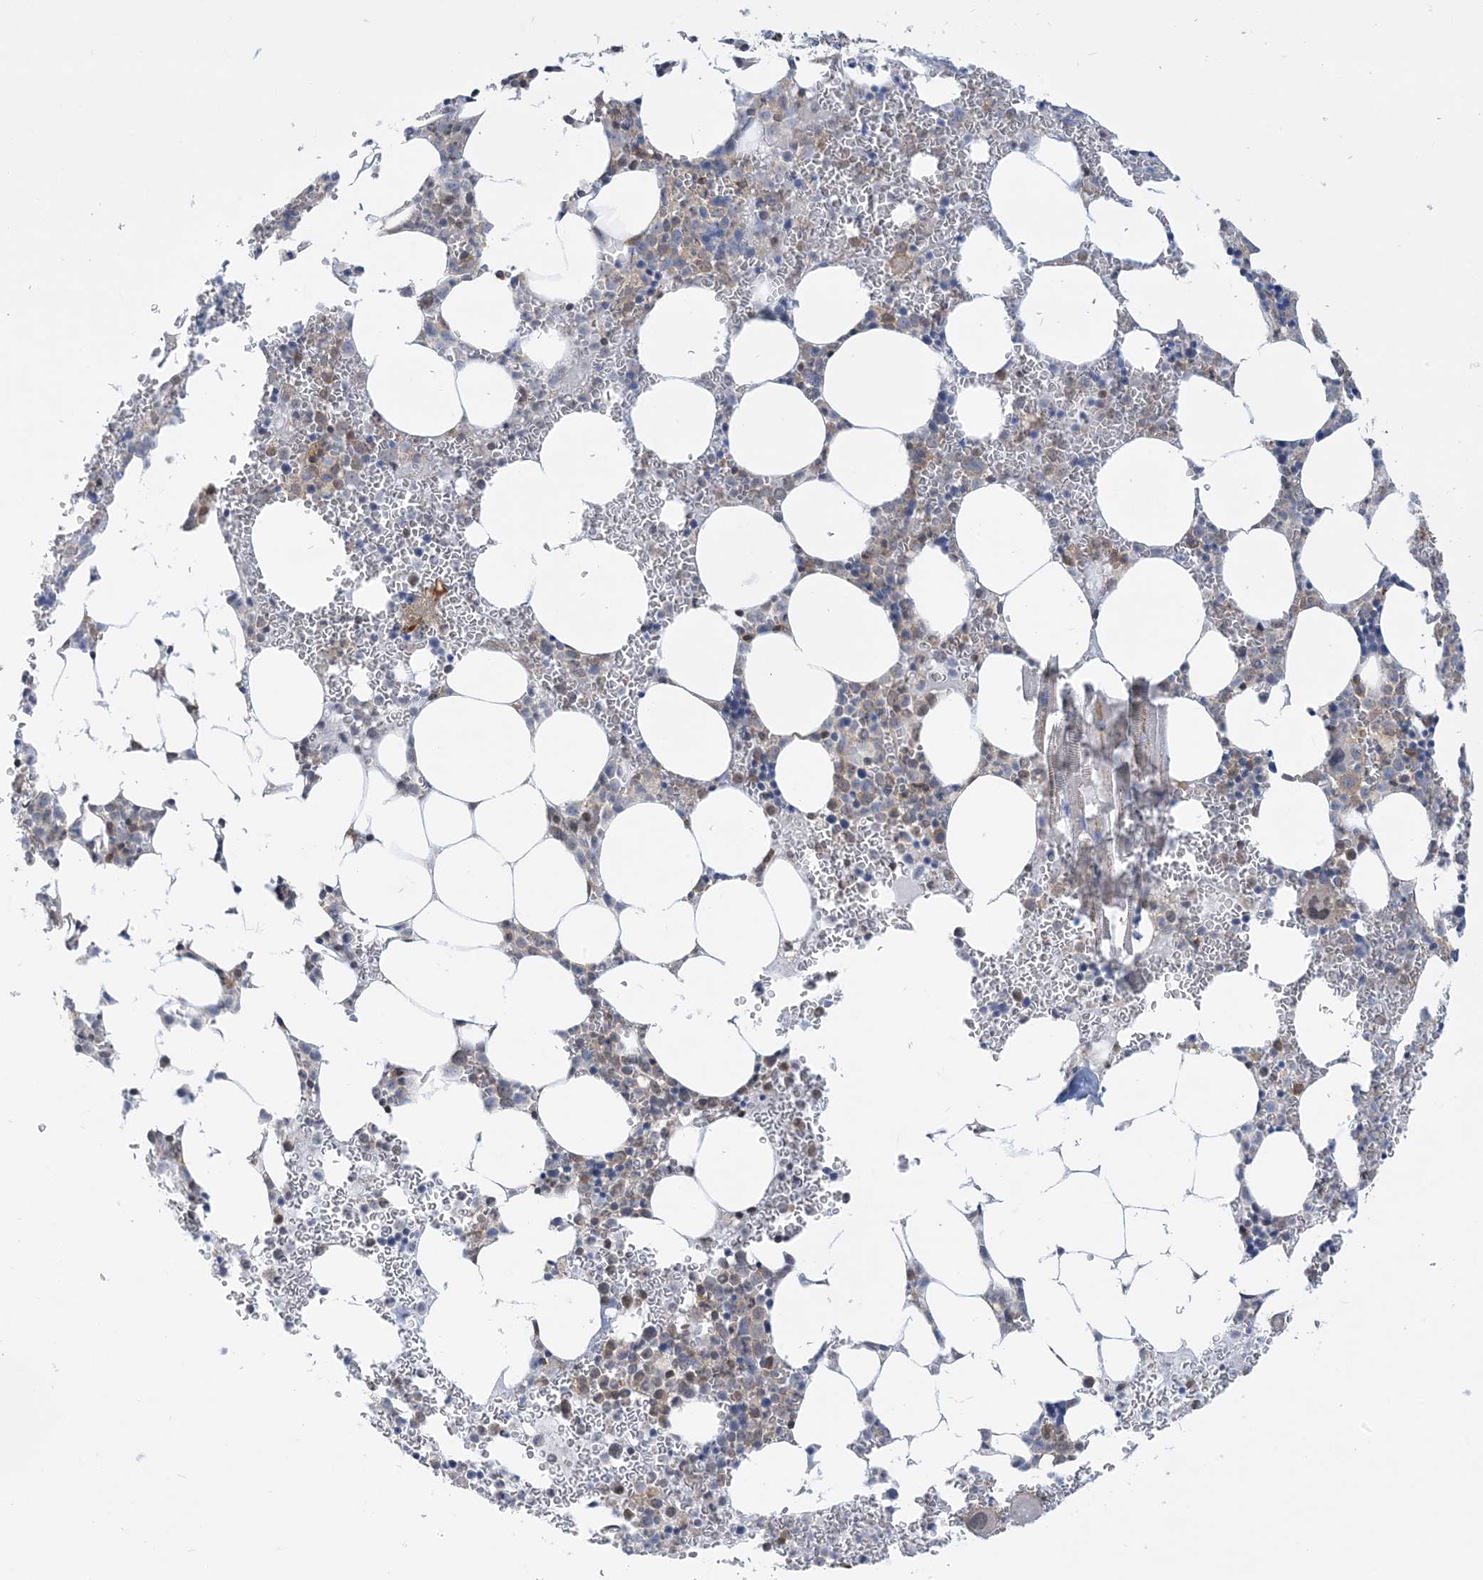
{"staining": {"intensity": "moderate", "quantity": "<25%", "location": "cytoplasmic/membranous"}, "tissue": "bone marrow", "cell_type": "Hematopoietic cells", "image_type": "normal", "snomed": [{"axis": "morphology", "description": "Normal tissue, NOS"}, {"axis": "topography", "description": "Bone marrow"}], "caption": "This image reveals normal bone marrow stained with IHC to label a protein in brown. The cytoplasmic/membranous of hematopoietic cells show moderate positivity for the protein. Nuclei are counter-stained blue.", "gene": "CASP4", "patient": {"sex": "female", "age": 78}}